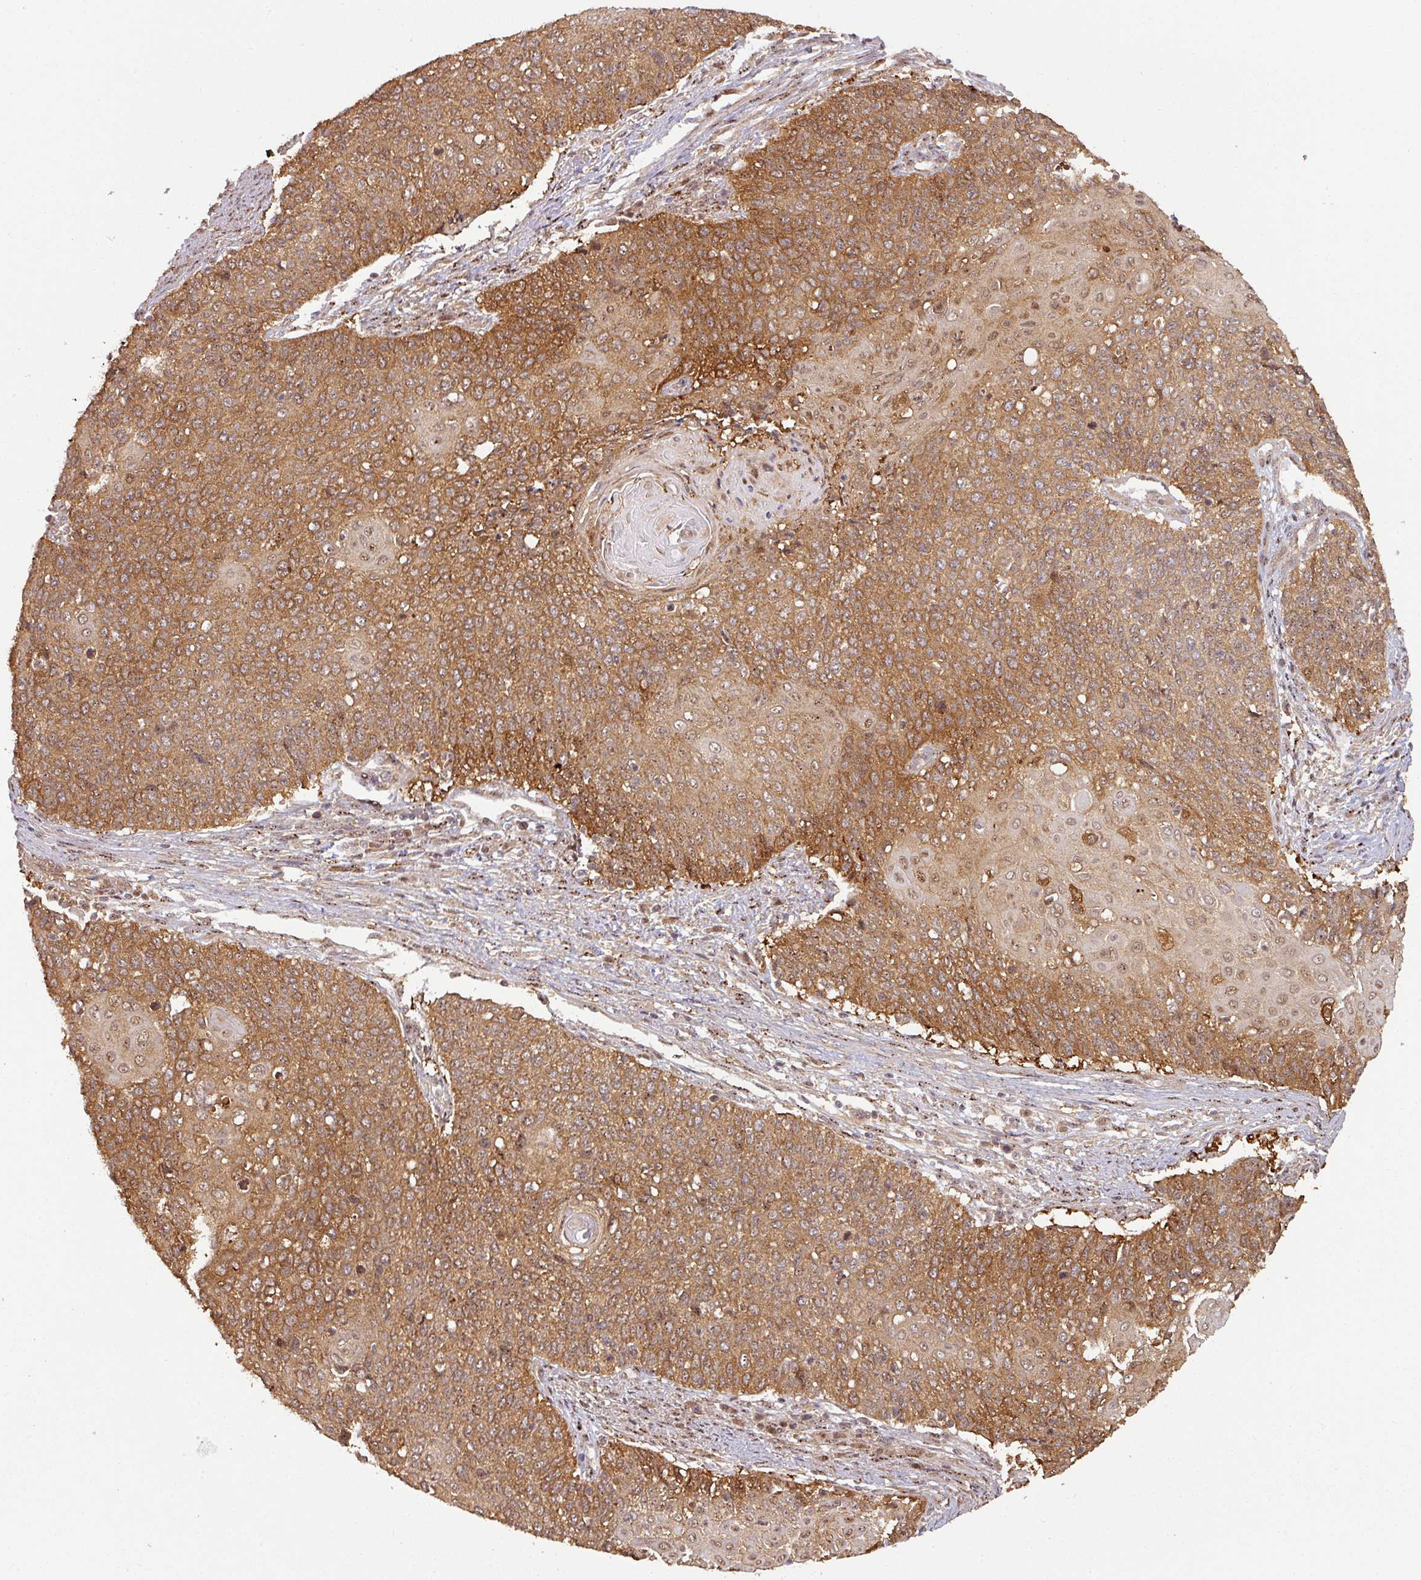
{"staining": {"intensity": "moderate", "quantity": ">75%", "location": "cytoplasmic/membranous"}, "tissue": "cervical cancer", "cell_type": "Tumor cells", "image_type": "cancer", "snomed": [{"axis": "morphology", "description": "Squamous cell carcinoma, NOS"}, {"axis": "topography", "description": "Cervix"}], "caption": "Protein positivity by IHC exhibits moderate cytoplasmic/membranous expression in approximately >75% of tumor cells in cervical cancer. The staining was performed using DAB (3,3'-diaminobenzidine) to visualize the protein expression in brown, while the nuclei were stained in blue with hematoxylin (Magnification: 20x).", "gene": "ZNF322", "patient": {"sex": "female", "age": 39}}